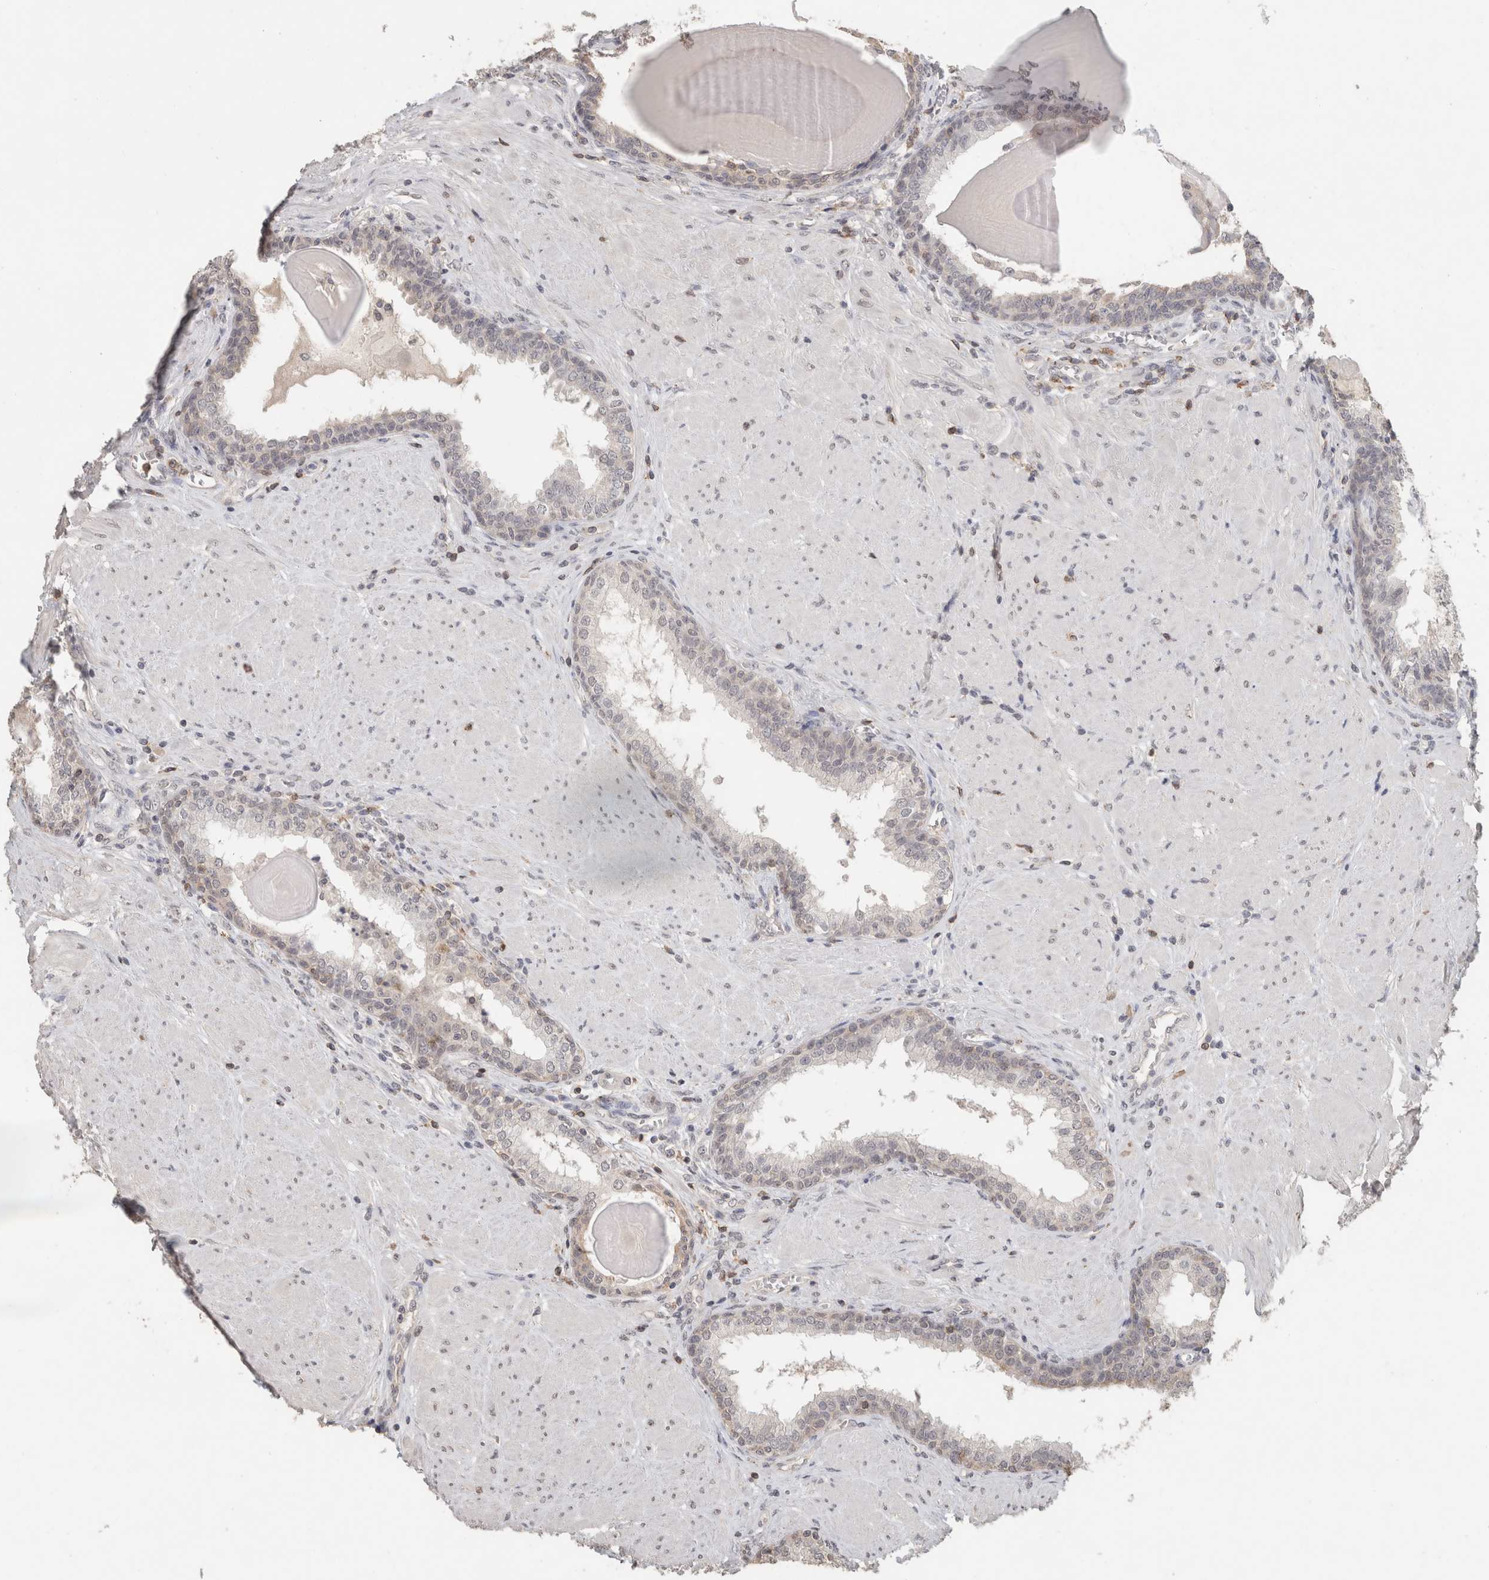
{"staining": {"intensity": "negative", "quantity": "none", "location": "none"}, "tissue": "prostate", "cell_type": "Glandular cells", "image_type": "normal", "snomed": [{"axis": "morphology", "description": "Normal tissue, NOS"}, {"axis": "topography", "description": "Prostate"}], "caption": "This is an immunohistochemistry (IHC) photomicrograph of benign prostate. There is no expression in glandular cells.", "gene": "TRAT1", "patient": {"sex": "male", "age": 51}}